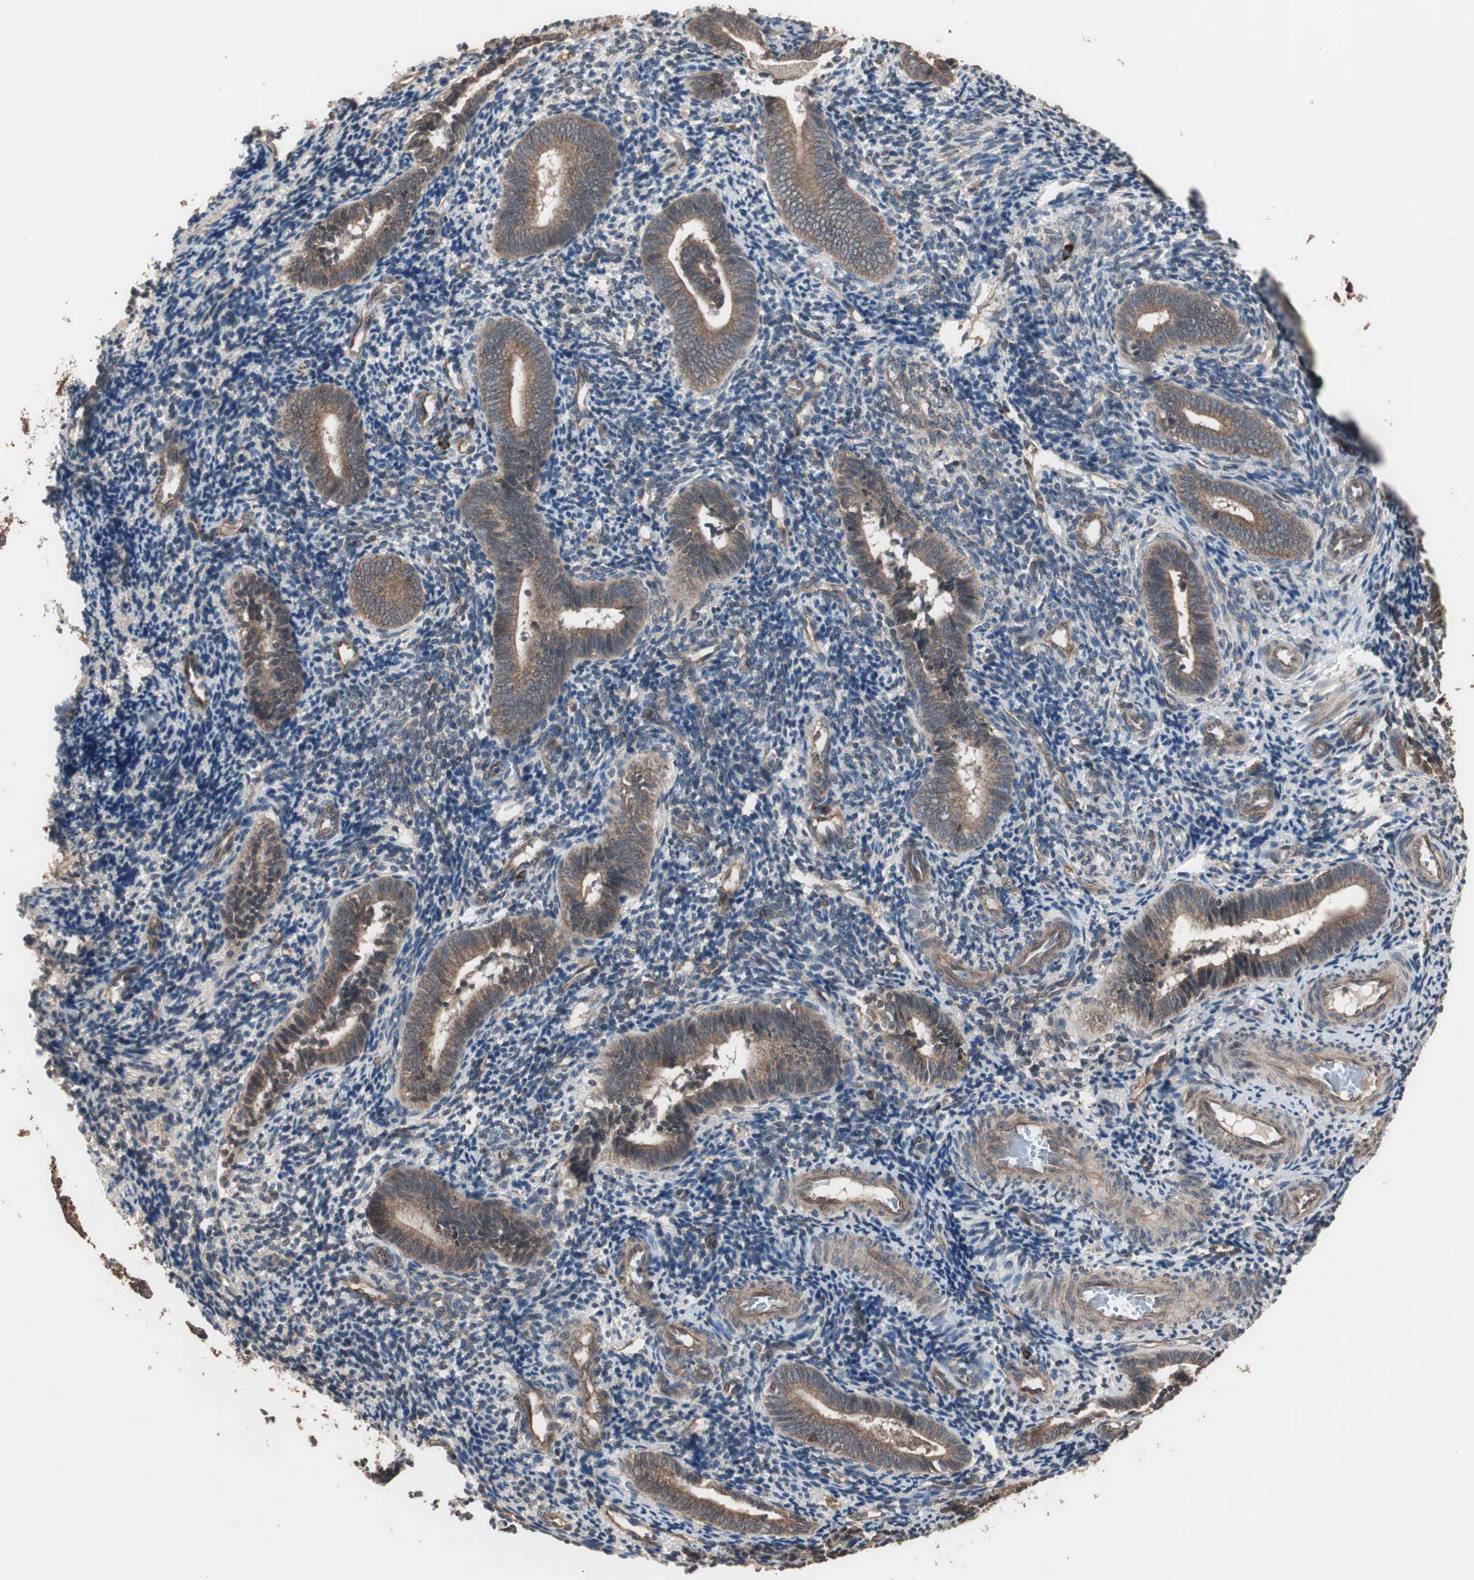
{"staining": {"intensity": "weak", "quantity": "<25%", "location": "cytoplasmic/membranous"}, "tissue": "endometrium", "cell_type": "Cells in endometrial stroma", "image_type": "normal", "snomed": [{"axis": "morphology", "description": "Normal tissue, NOS"}, {"axis": "topography", "description": "Uterus"}, {"axis": "topography", "description": "Endometrium"}], "caption": "IHC micrograph of unremarkable human endometrium stained for a protein (brown), which reveals no expression in cells in endometrial stroma.", "gene": "LZTS1", "patient": {"sex": "female", "age": 33}}